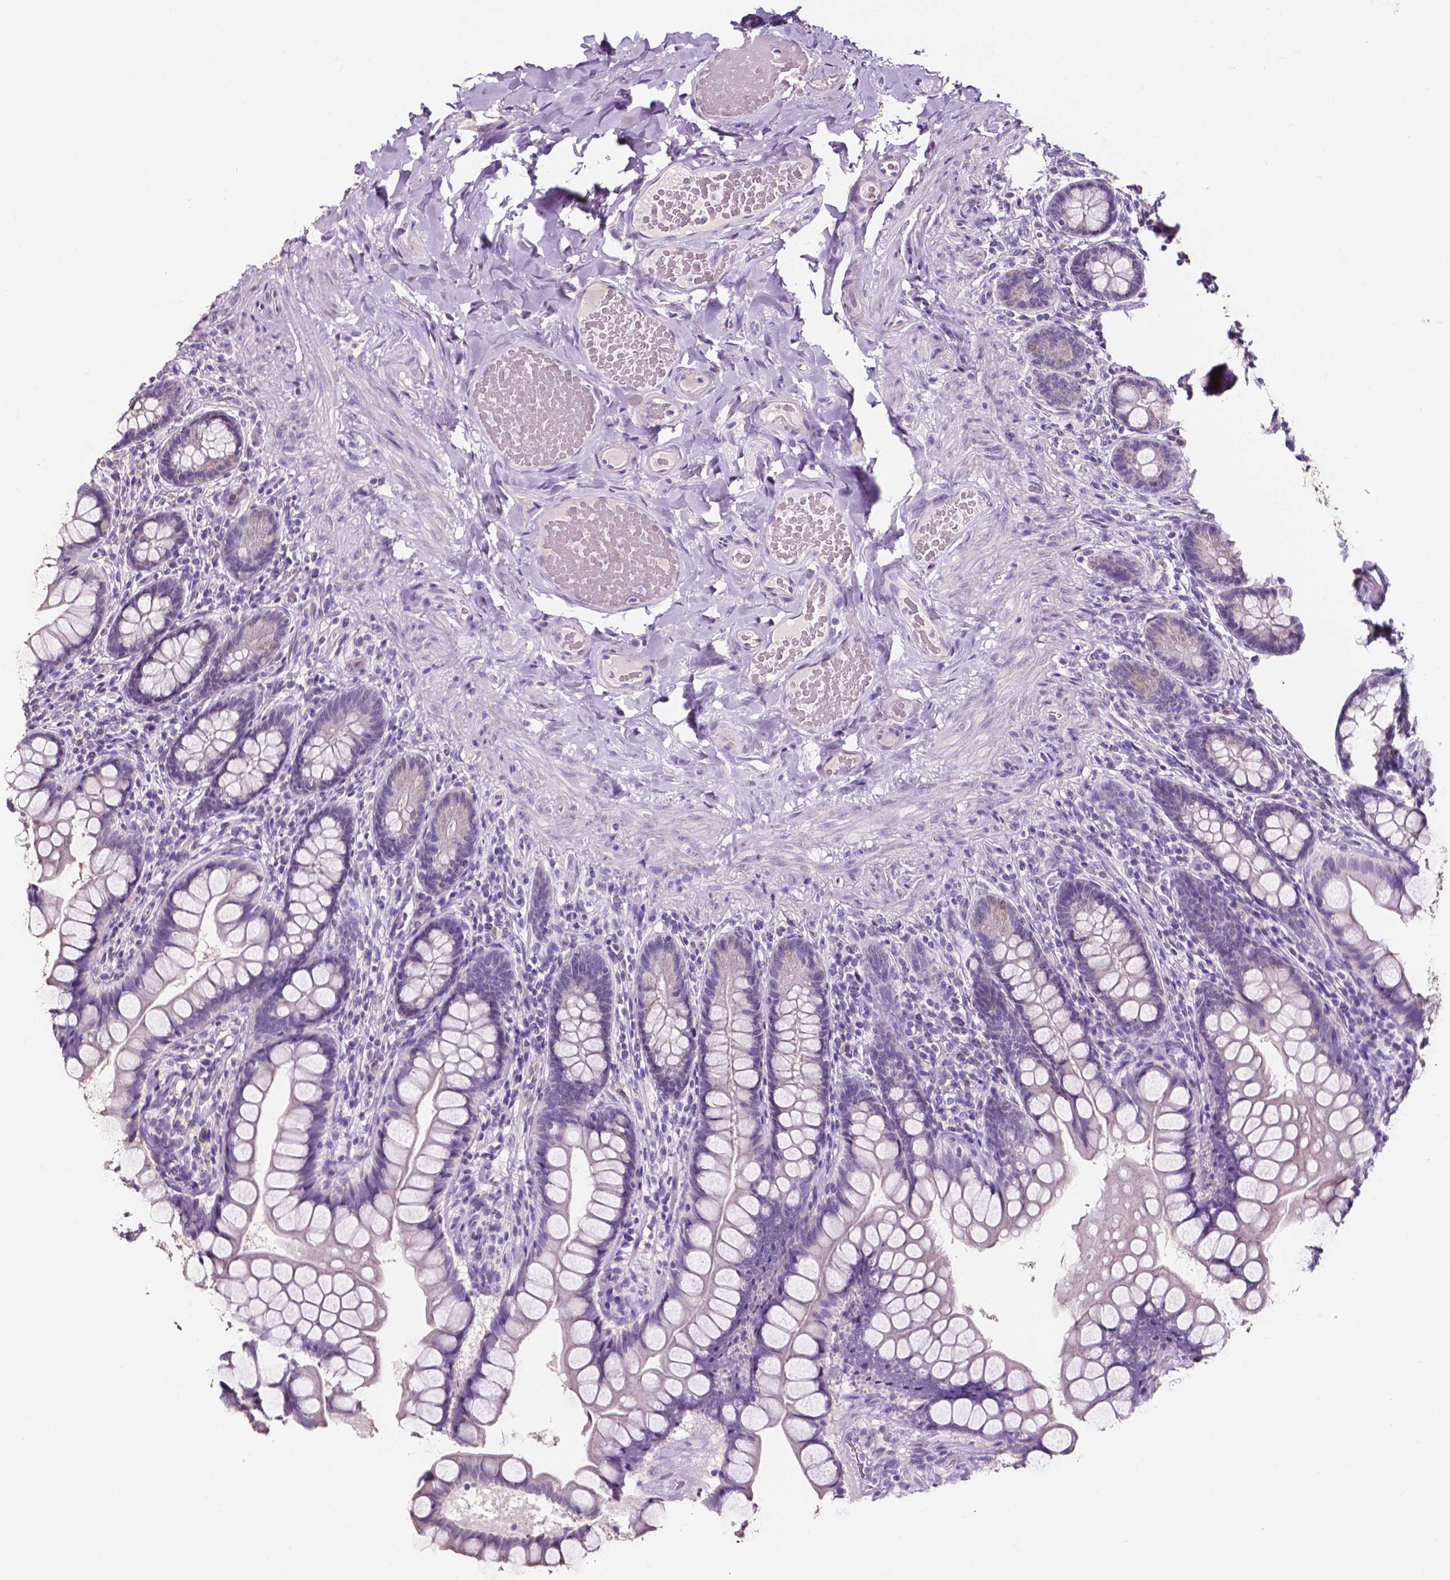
{"staining": {"intensity": "negative", "quantity": "none", "location": "none"}, "tissue": "small intestine", "cell_type": "Glandular cells", "image_type": "normal", "snomed": [{"axis": "morphology", "description": "Normal tissue, NOS"}, {"axis": "topography", "description": "Small intestine"}], "caption": "This is a micrograph of IHC staining of benign small intestine, which shows no expression in glandular cells.", "gene": "PSAT1", "patient": {"sex": "male", "age": 70}}